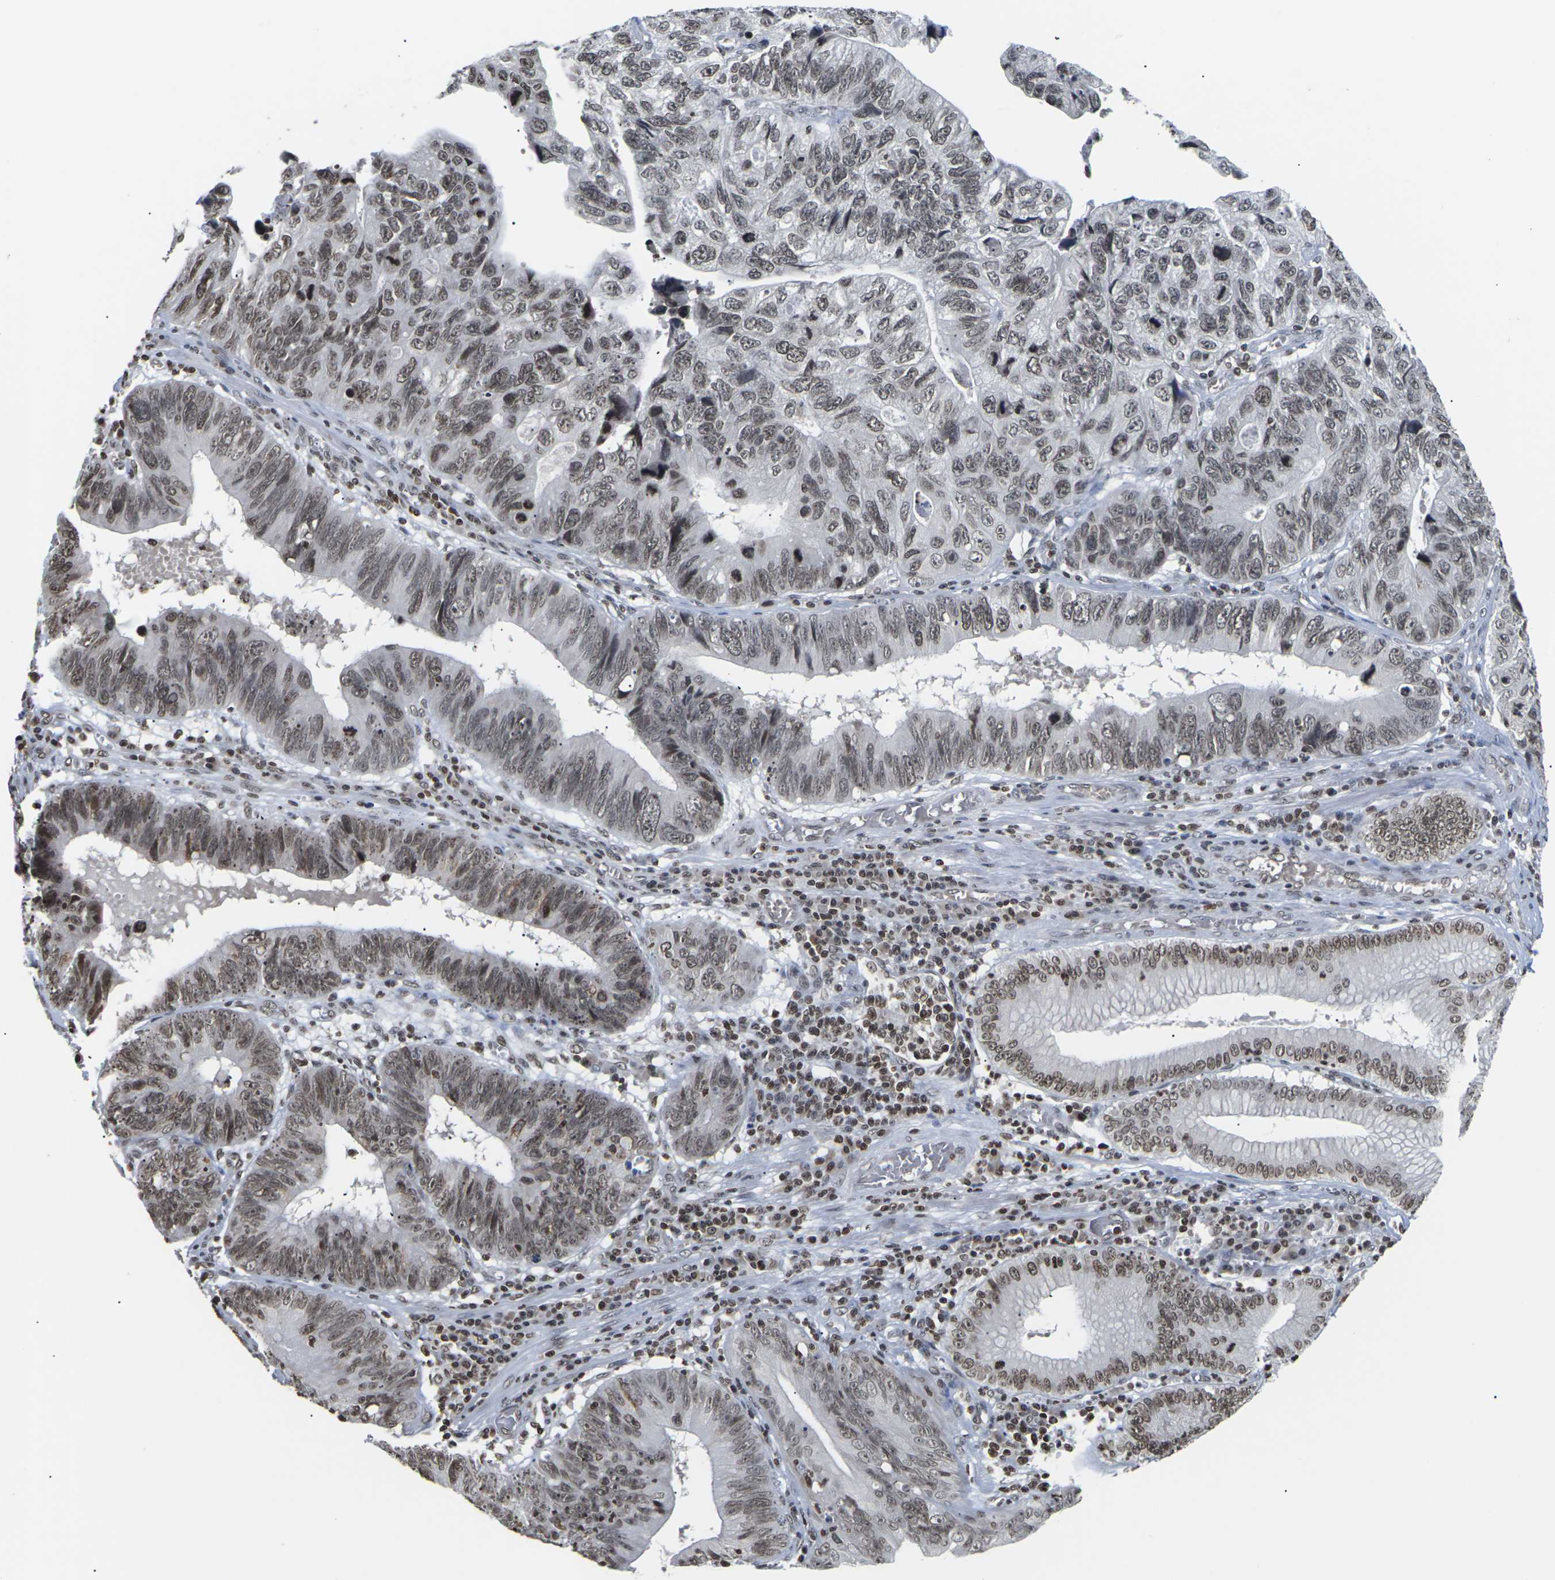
{"staining": {"intensity": "moderate", "quantity": ">75%", "location": "nuclear"}, "tissue": "stomach cancer", "cell_type": "Tumor cells", "image_type": "cancer", "snomed": [{"axis": "morphology", "description": "Adenocarcinoma, NOS"}, {"axis": "topography", "description": "Stomach"}], "caption": "Immunohistochemical staining of stomach cancer exhibits medium levels of moderate nuclear protein positivity in approximately >75% of tumor cells.", "gene": "ETV5", "patient": {"sex": "male", "age": 59}}